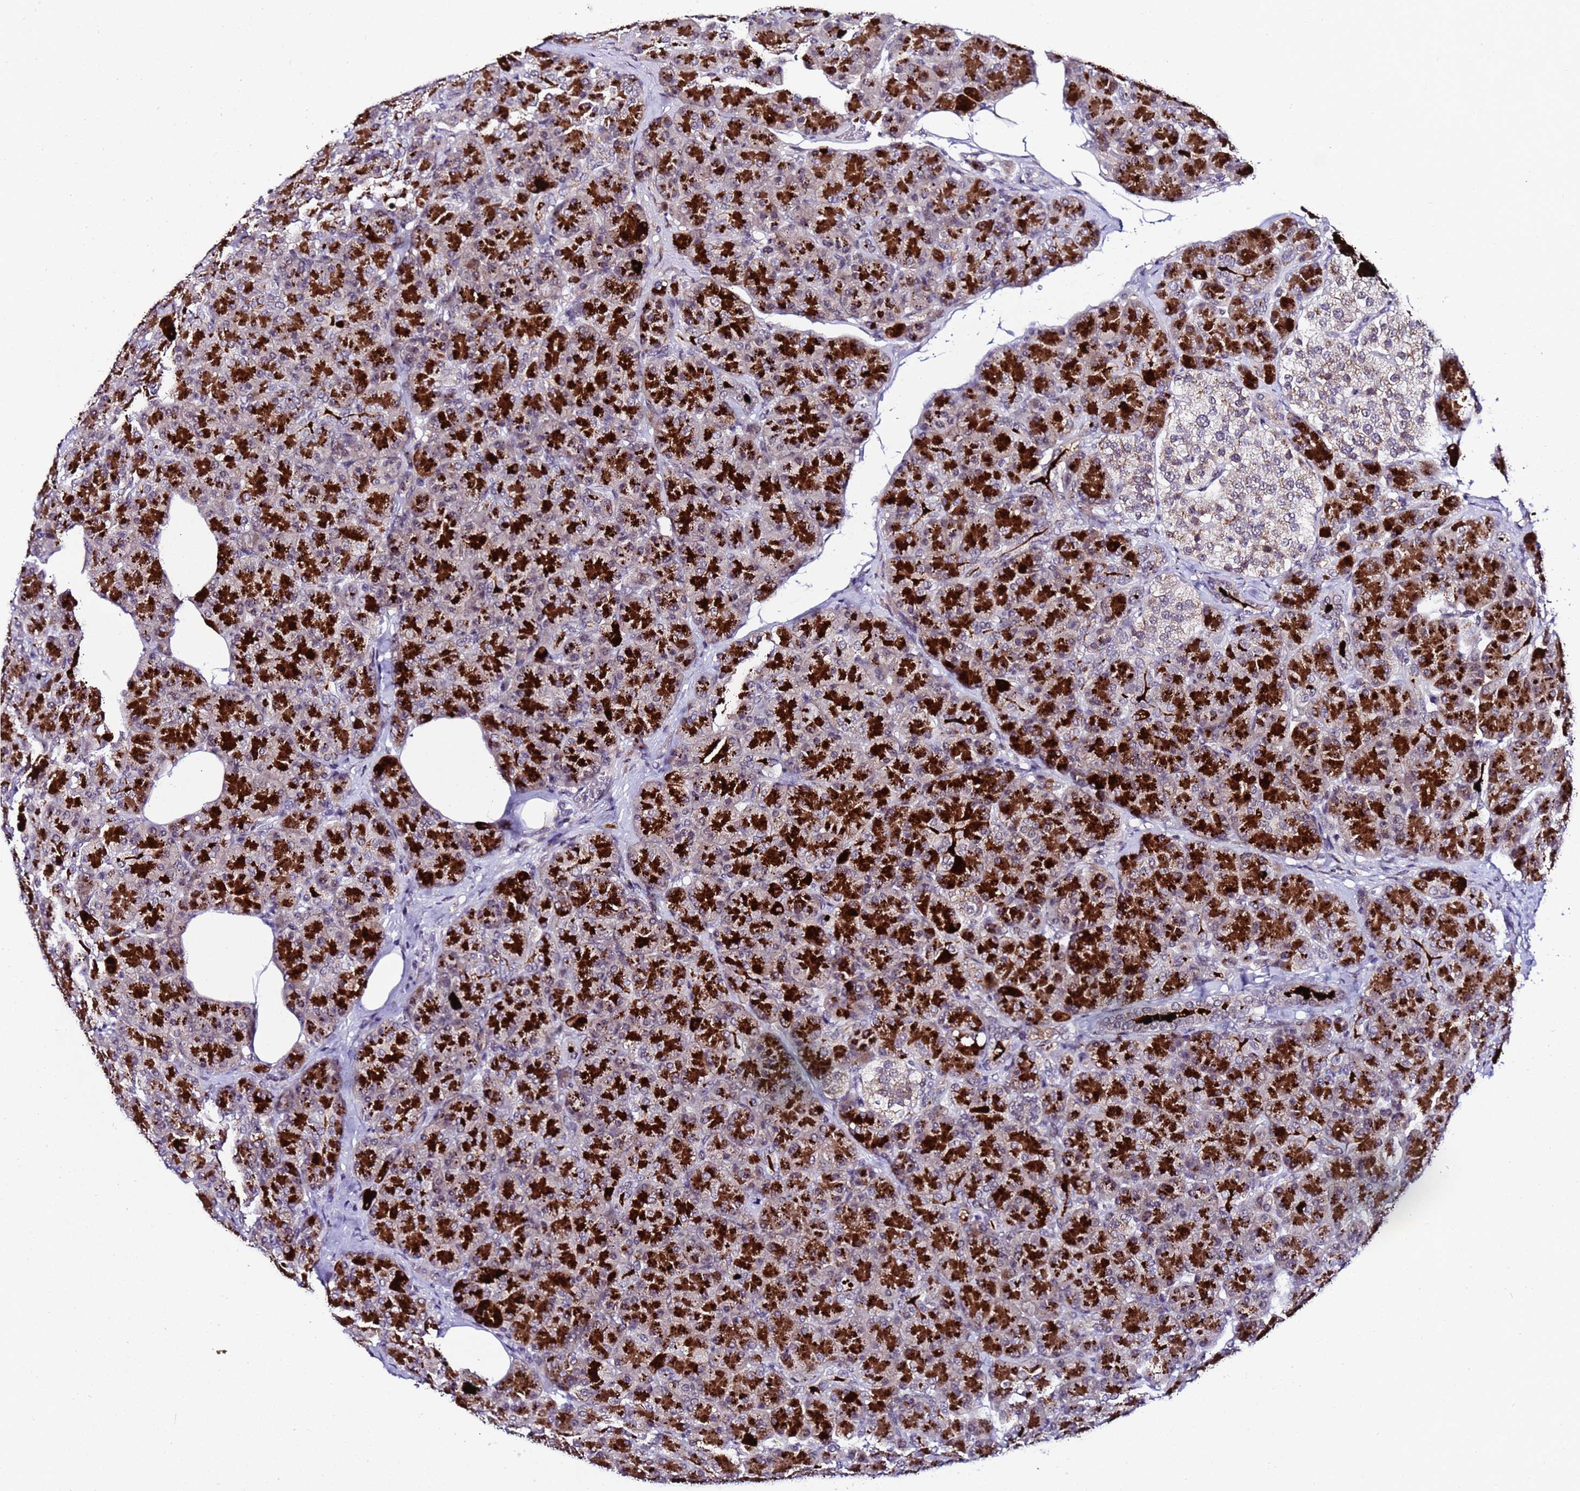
{"staining": {"intensity": "strong", "quantity": ">75%", "location": "cytoplasmic/membranous"}, "tissue": "pancreas", "cell_type": "Exocrine glandular cells", "image_type": "normal", "snomed": [{"axis": "morphology", "description": "Normal tissue, NOS"}, {"axis": "topography", "description": "Pancreas"}], "caption": "The micrograph shows a brown stain indicating the presence of a protein in the cytoplasmic/membranous of exocrine glandular cells in pancreas. (DAB (3,3'-diaminobenzidine) IHC with brightfield microscopy, high magnification).", "gene": "C19orf47", "patient": {"sex": "female", "age": 43}}